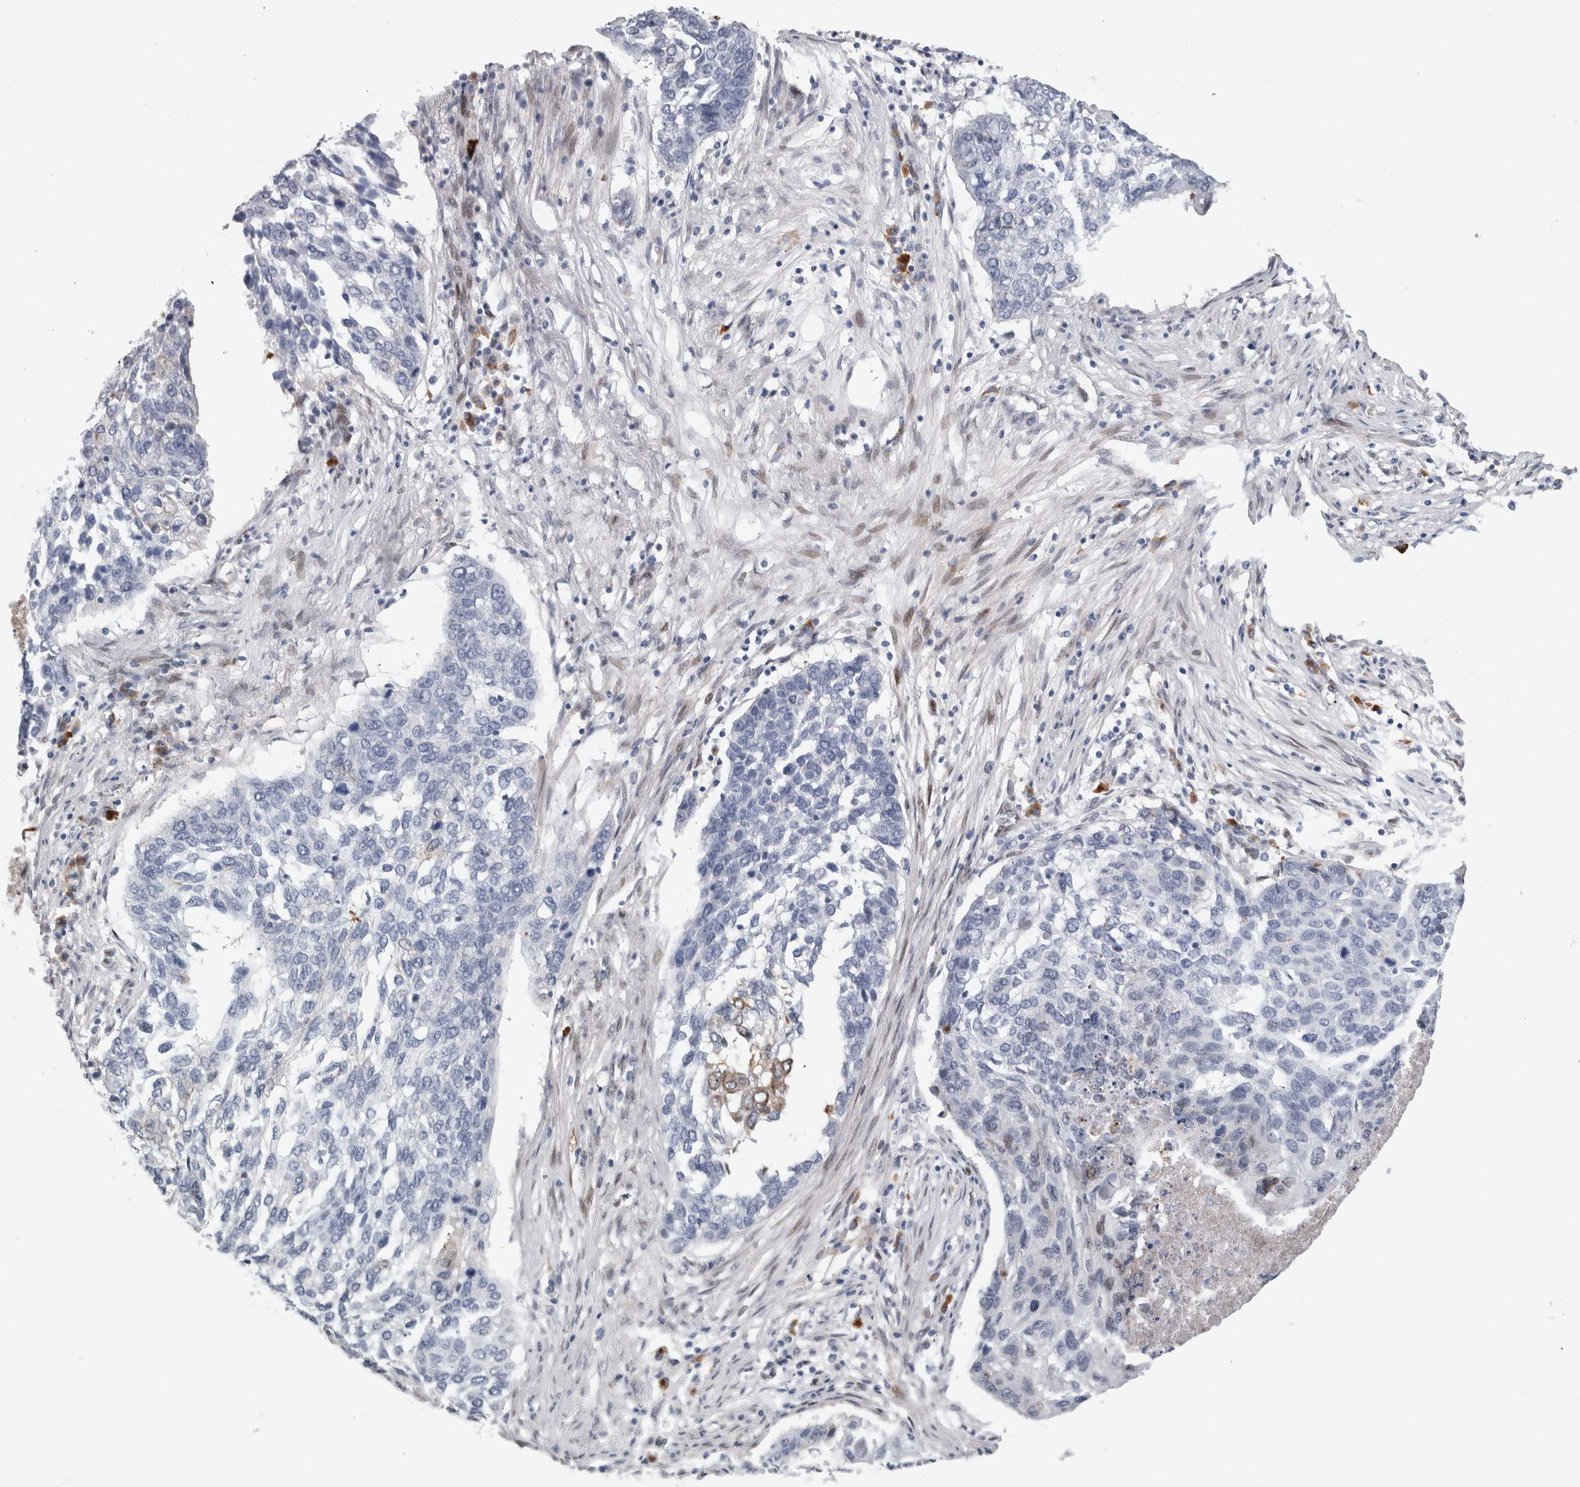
{"staining": {"intensity": "negative", "quantity": "none", "location": "none"}, "tissue": "lung cancer", "cell_type": "Tumor cells", "image_type": "cancer", "snomed": [{"axis": "morphology", "description": "Squamous cell carcinoma, NOS"}, {"axis": "topography", "description": "Lung"}], "caption": "This is an IHC photomicrograph of human lung squamous cell carcinoma. There is no expression in tumor cells.", "gene": "DMTN", "patient": {"sex": "female", "age": 63}}